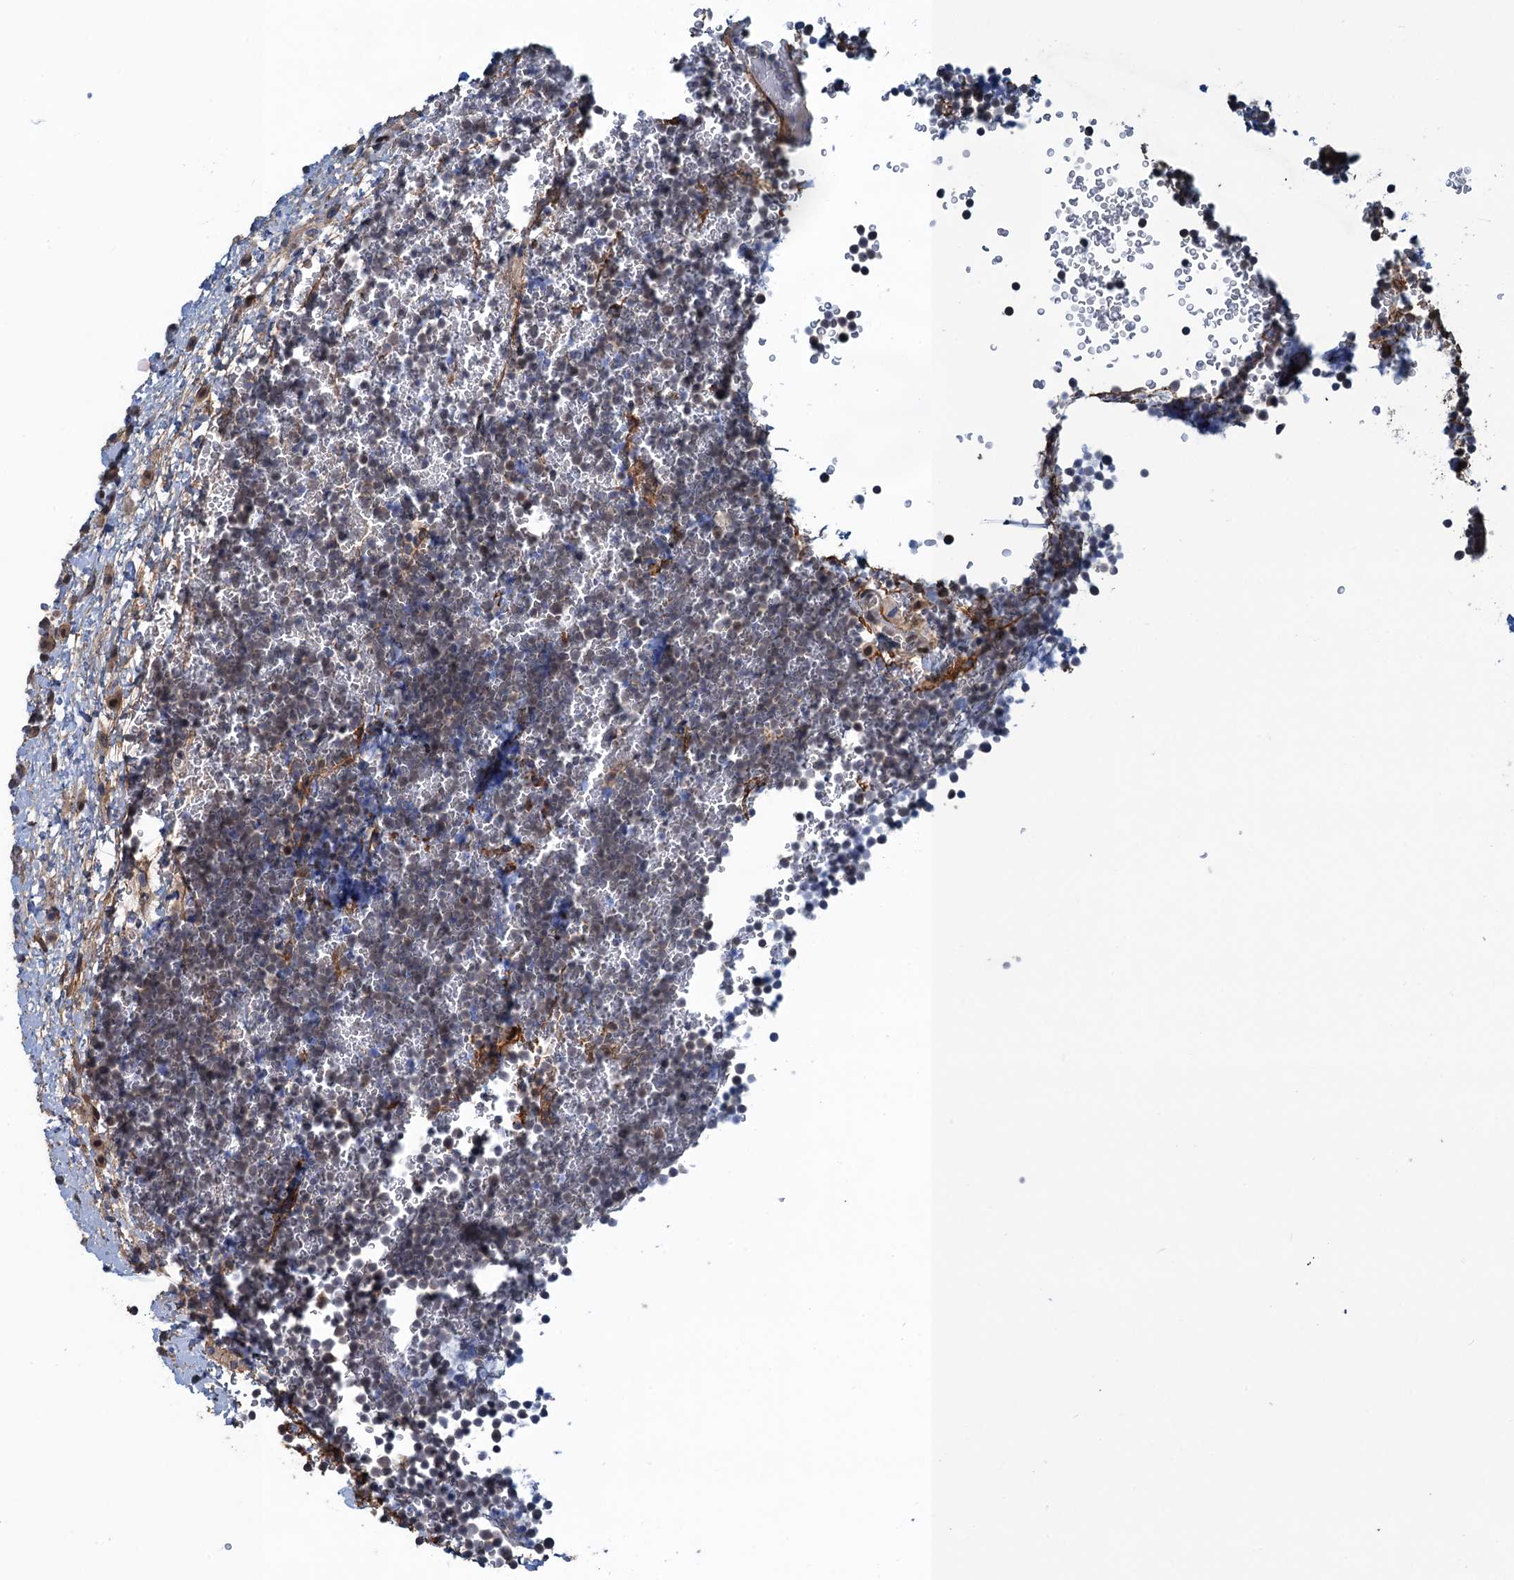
{"staining": {"intensity": "weak", "quantity": "25%-75%", "location": "nuclear"}, "tissue": "lymphoma", "cell_type": "Tumor cells", "image_type": "cancer", "snomed": [{"axis": "morphology", "description": "Malignant lymphoma, non-Hodgkin's type, High grade"}, {"axis": "topography", "description": "Lymph node"}], "caption": "Approximately 25%-75% of tumor cells in high-grade malignant lymphoma, non-Hodgkin's type exhibit weak nuclear protein positivity as visualized by brown immunohistochemical staining.", "gene": "SAE1", "patient": {"sex": "male", "age": 13}}